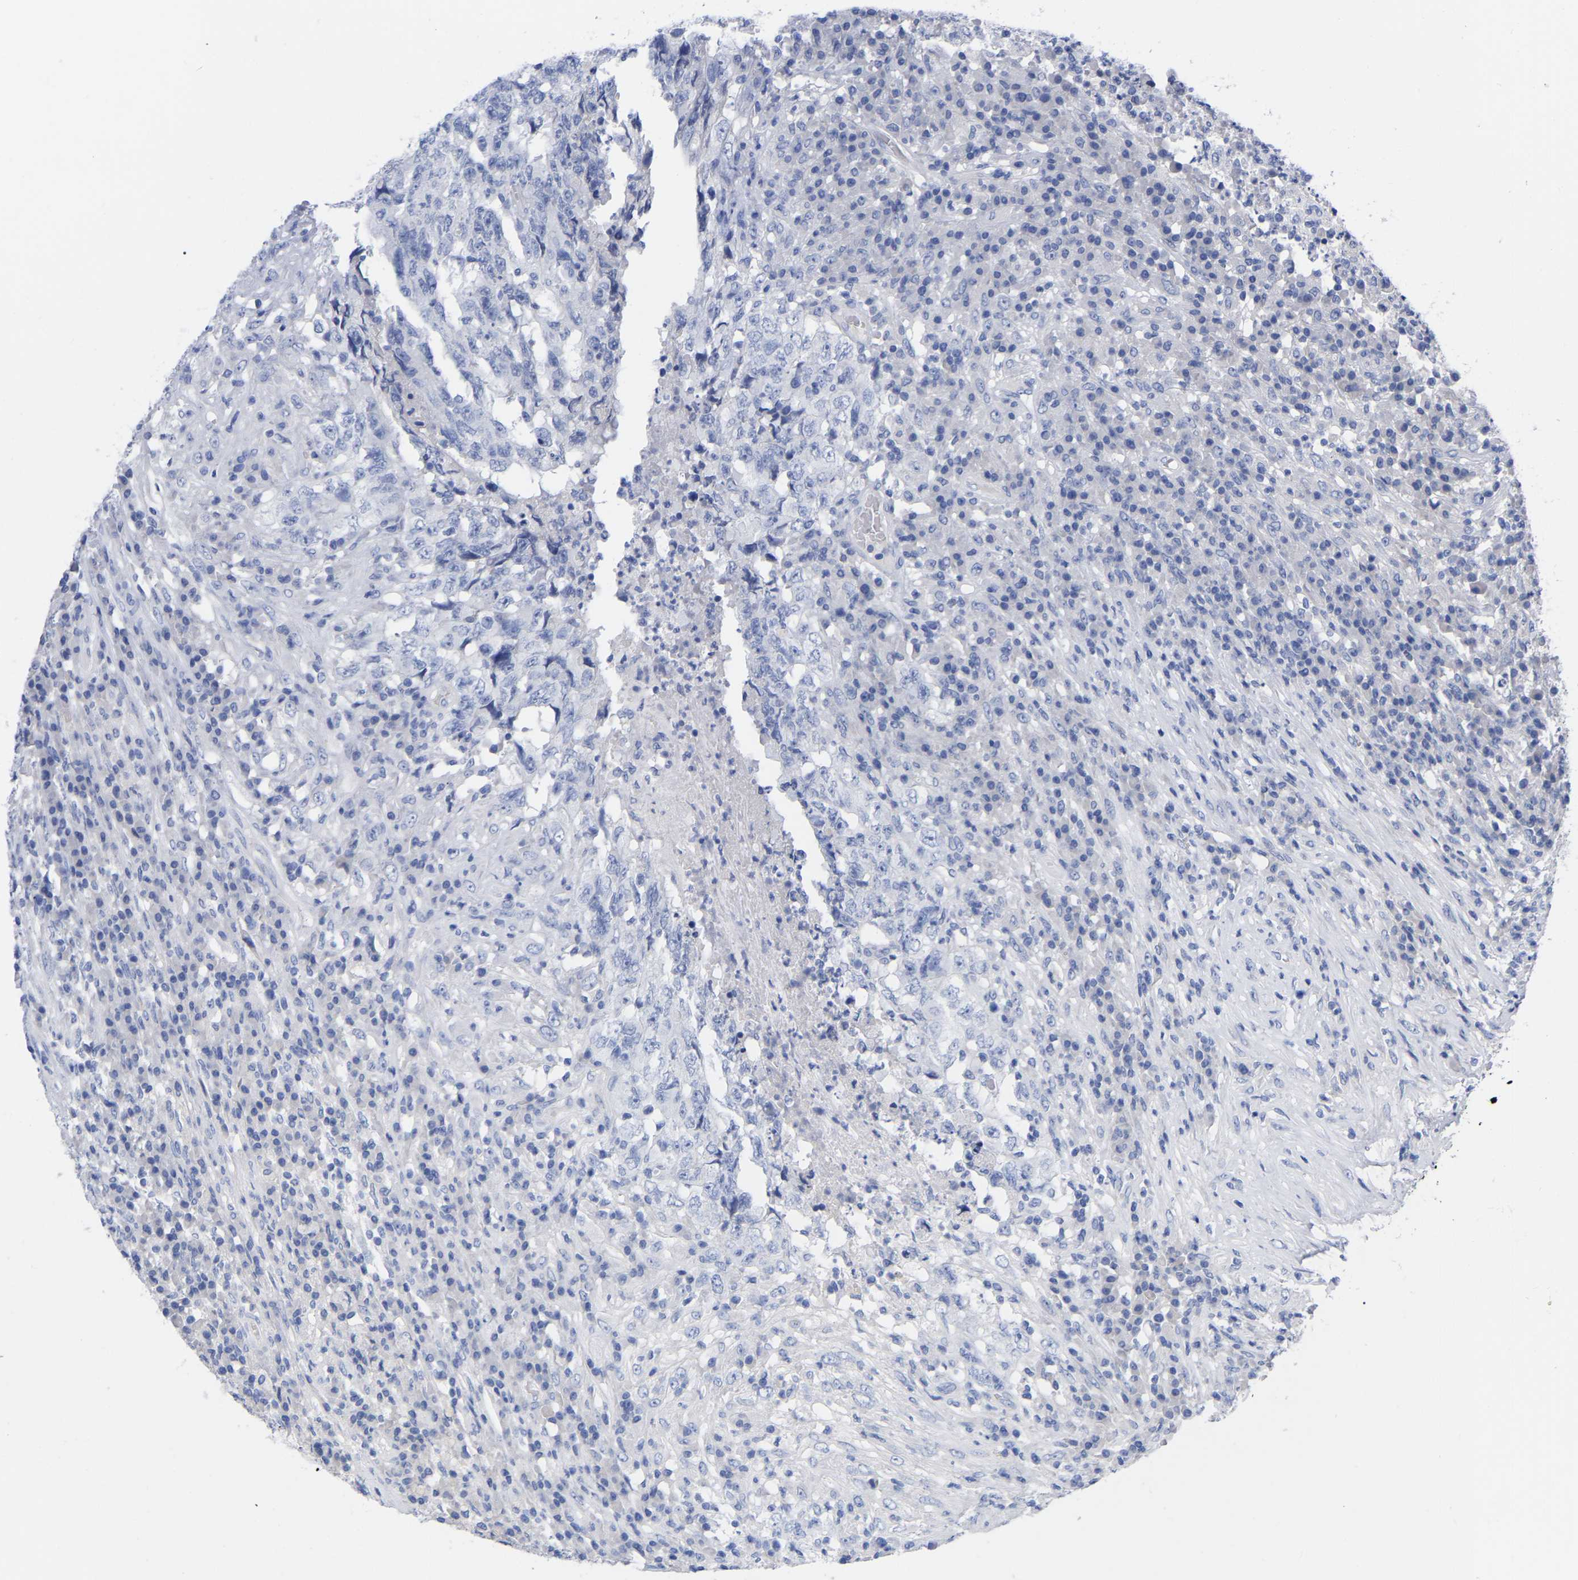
{"staining": {"intensity": "negative", "quantity": "none", "location": "none"}, "tissue": "testis cancer", "cell_type": "Tumor cells", "image_type": "cancer", "snomed": [{"axis": "morphology", "description": "Necrosis, NOS"}, {"axis": "morphology", "description": "Carcinoma, Embryonal, NOS"}, {"axis": "topography", "description": "Testis"}], "caption": "The IHC image has no significant staining in tumor cells of embryonal carcinoma (testis) tissue.", "gene": "HAPLN1", "patient": {"sex": "male", "age": 19}}